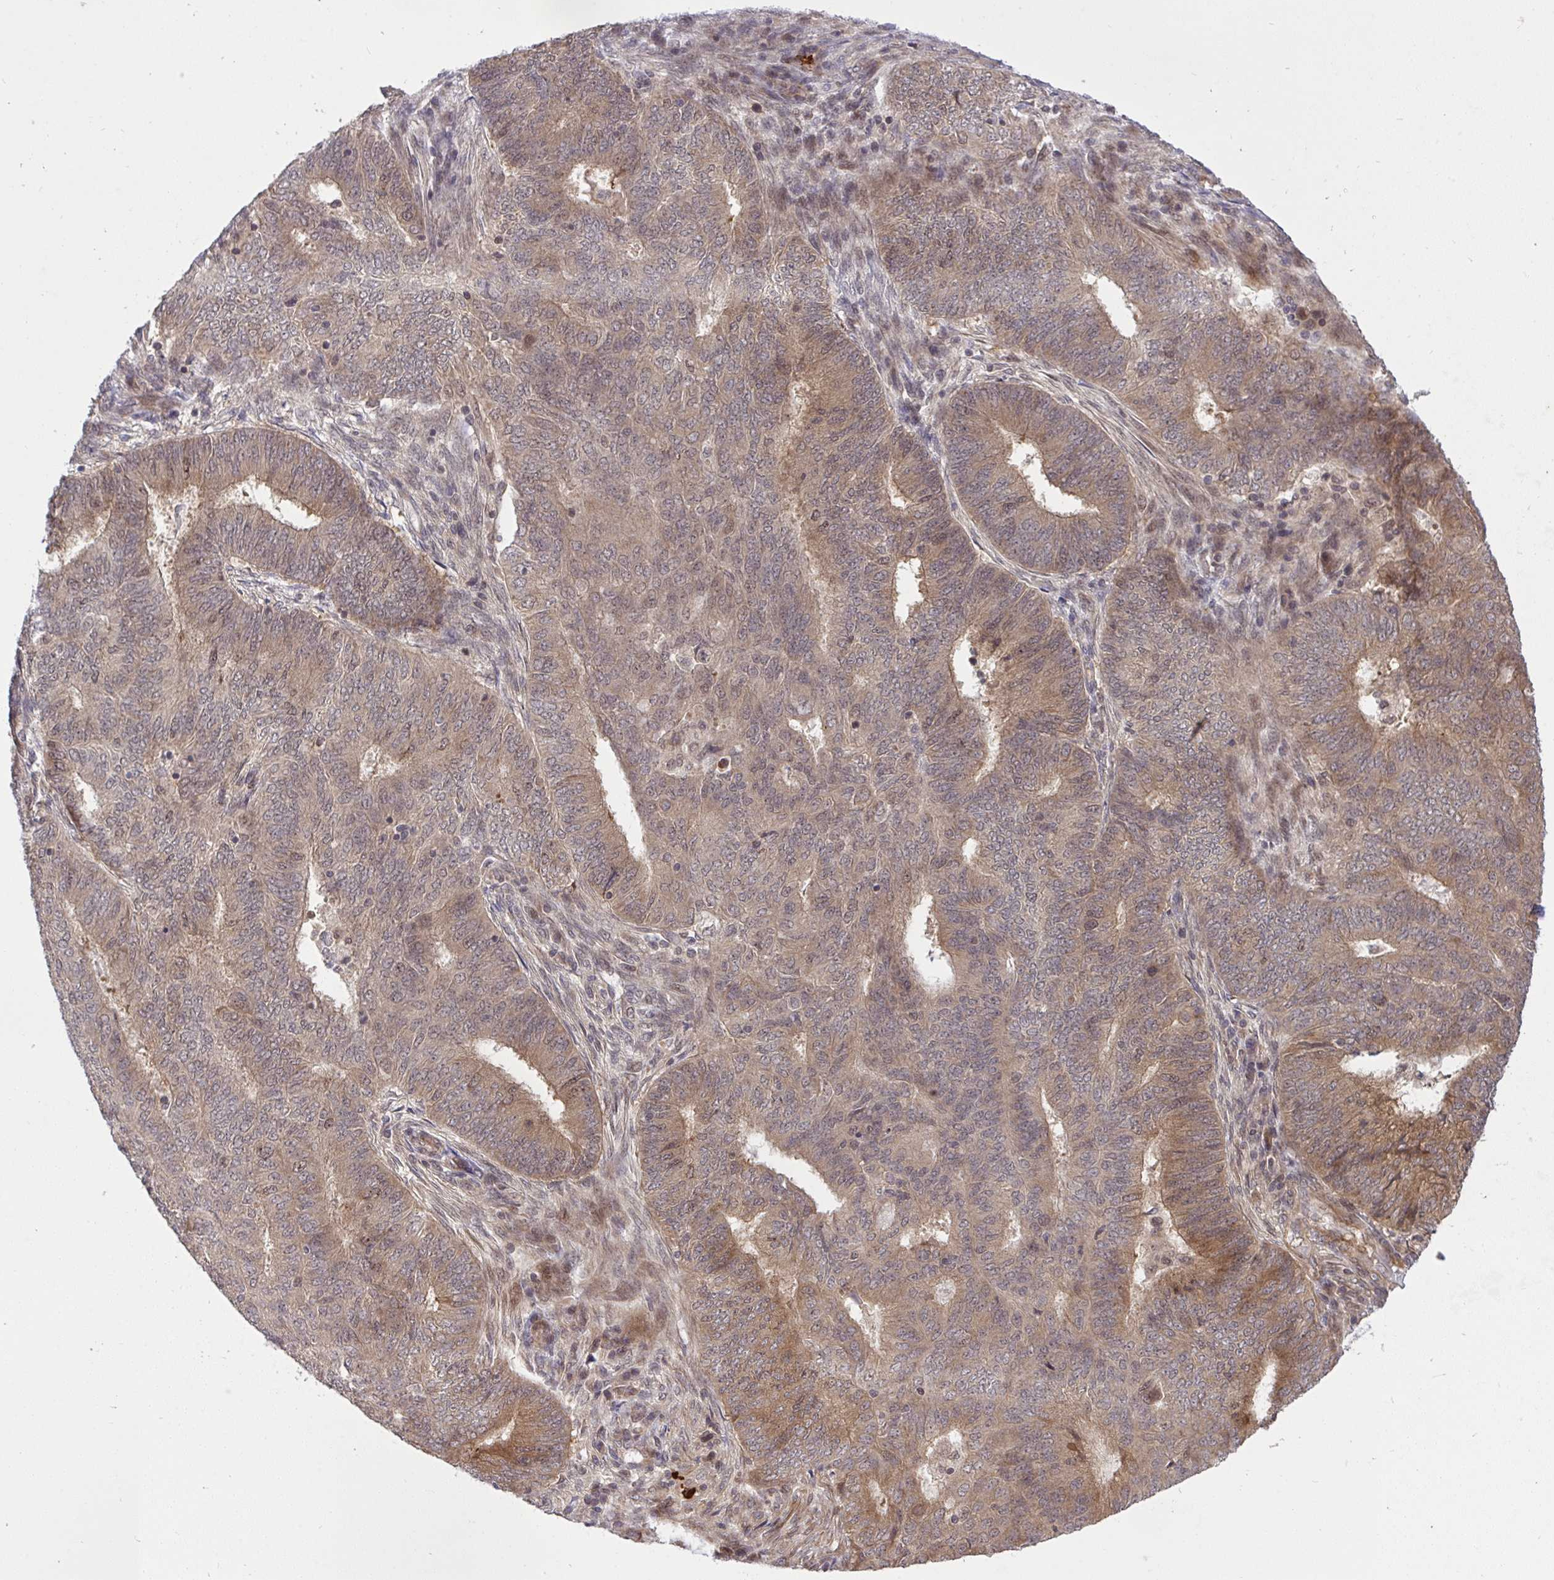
{"staining": {"intensity": "weak", "quantity": "25%-75%", "location": "cytoplasmic/membranous"}, "tissue": "endometrial cancer", "cell_type": "Tumor cells", "image_type": "cancer", "snomed": [{"axis": "morphology", "description": "Adenocarcinoma, NOS"}, {"axis": "topography", "description": "Endometrium"}], "caption": "Immunohistochemical staining of adenocarcinoma (endometrial) reveals low levels of weak cytoplasmic/membranous protein staining in approximately 25%-75% of tumor cells.", "gene": "ERI1", "patient": {"sex": "female", "age": 62}}